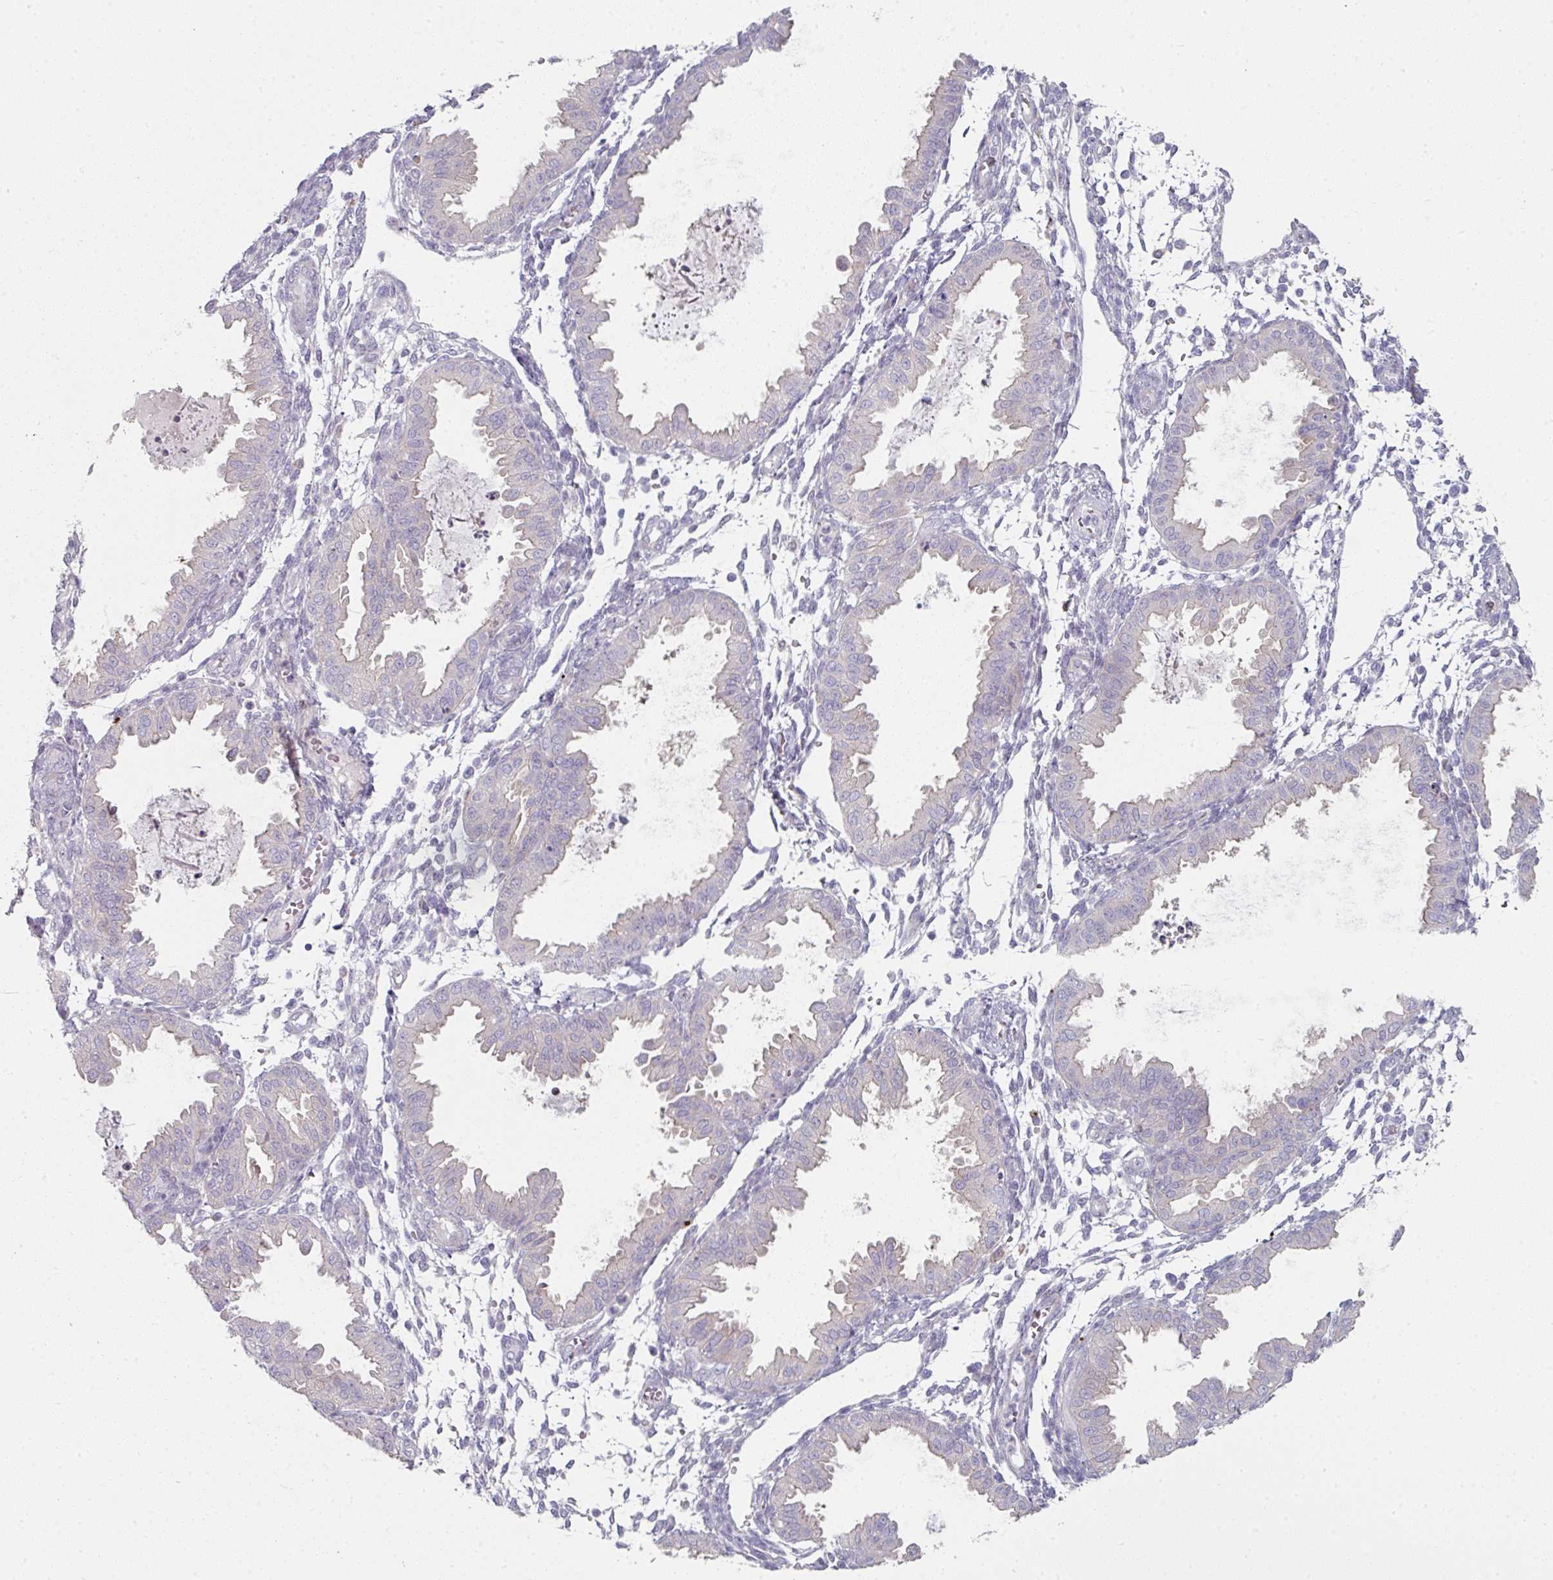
{"staining": {"intensity": "negative", "quantity": "none", "location": "none"}, "tissue": "endometrium", "cell_type": "Cells in endometrial stroma", "image_type": "normal", "snomed": [{"axis": "morphology", "description": "Normal tissue, NOS"}, {"axis": "topography", "description": "Endometrium"}], "caption": "Immunohistochemistry (IHC) of unremarkable human endometrium reveals no expression in cells in endometrial stroma. (Immunohistochemistry (IHC), brightfield microscopy, high magnification).", "gene": "WSB2", "patient": {"sex": "female", "age": 33}}